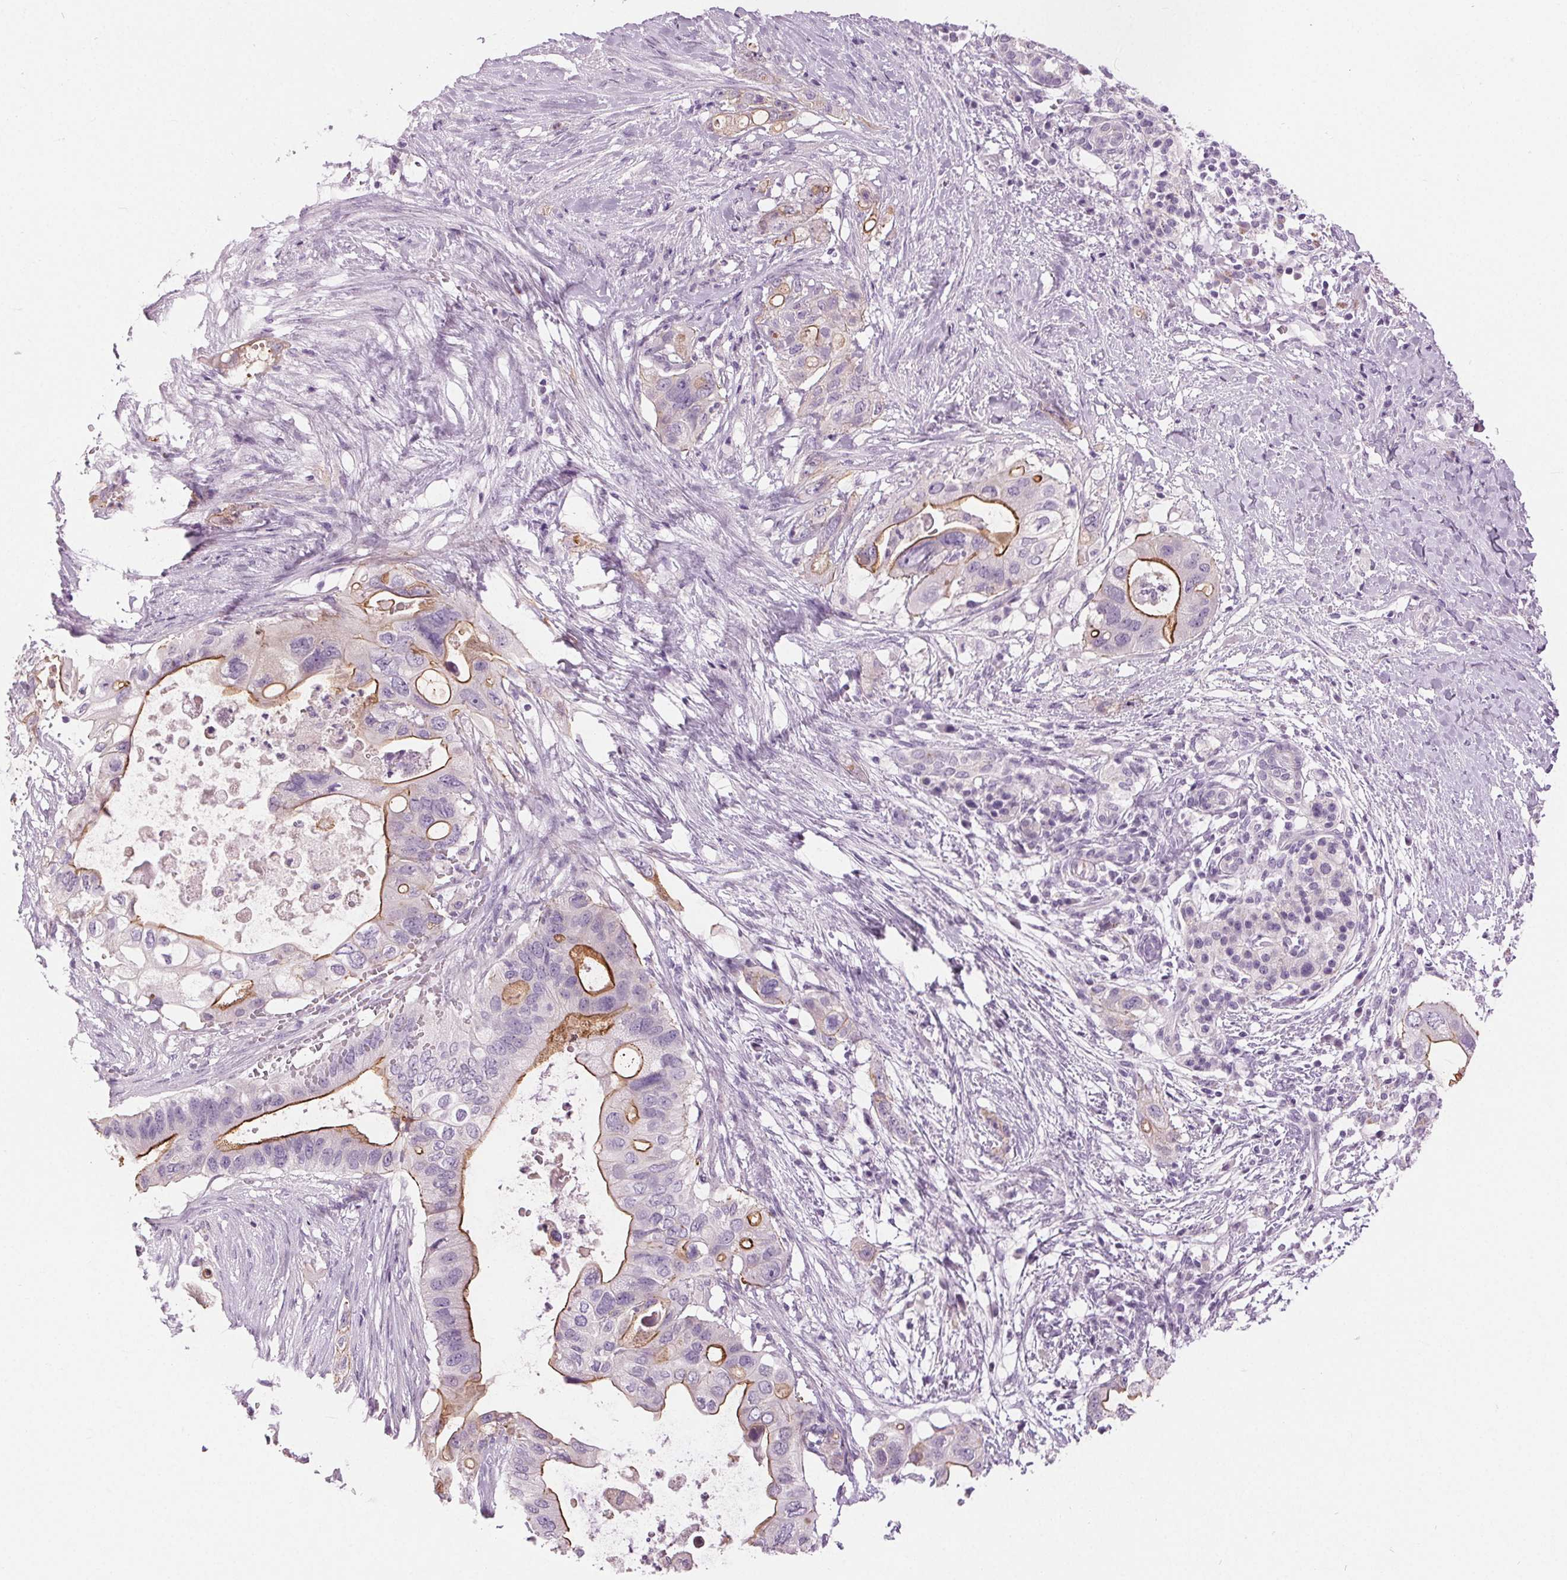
{"staining": {"intensity": "strong", "quantity": "25%-75%", "location": "cytoplasmic/membranous"}, "tissue": "pancreatic cancer", "cell_type": "Tumor cells", "image_type": "cancer", "snomed": [{"axis": "morphology", "description": "Adenocarcinoma, NOS"}, {"axis": "topography", "description": "Pancreas"}], "caption": "There is high levels of strong cytoplasmic/membranous expression in tumor cells of adenocarcinoma (pancreatic), as demonstrated by immunohistochemical staining (brown color).", "gene": "MISP", "patient": {"sex": "female", "age": 72}}